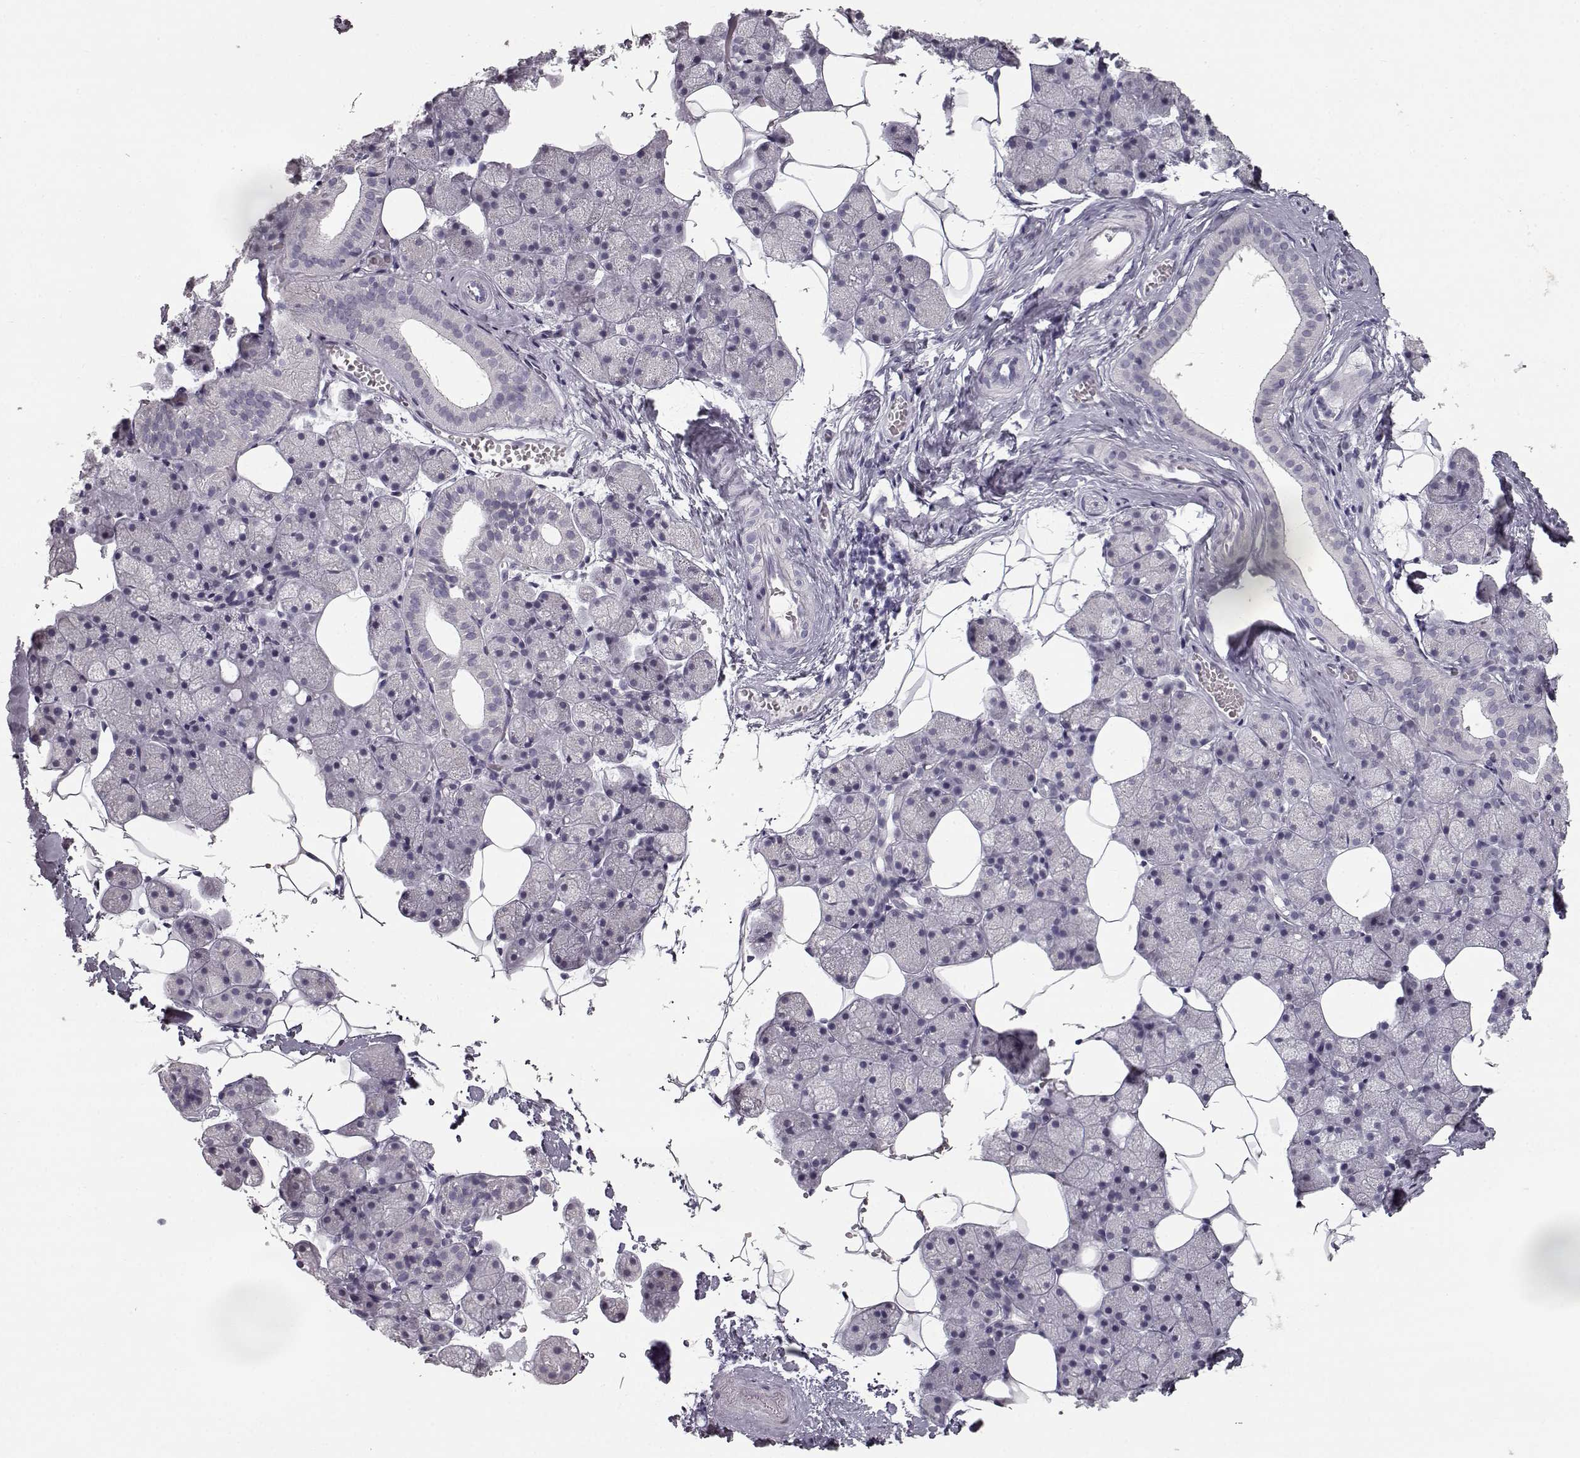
{"staining": {"intensity": "negative", "quantity": "none", "location": "none"}, "tissue": "salivary gland", "cell_type": "Glandular cells", "image_type": "normal", "snomed": [{"axis": "morphology", "description": "Normal tissue, NOS"}, {"axis": "topography", "description": "Salivary gland"}], "caption": "This is an IHC micrograph of benign human salivary gland. There is no positivity in glandular cells.", "gene": "SEMG2", "patient": {"sex": "male", "age": 38}}